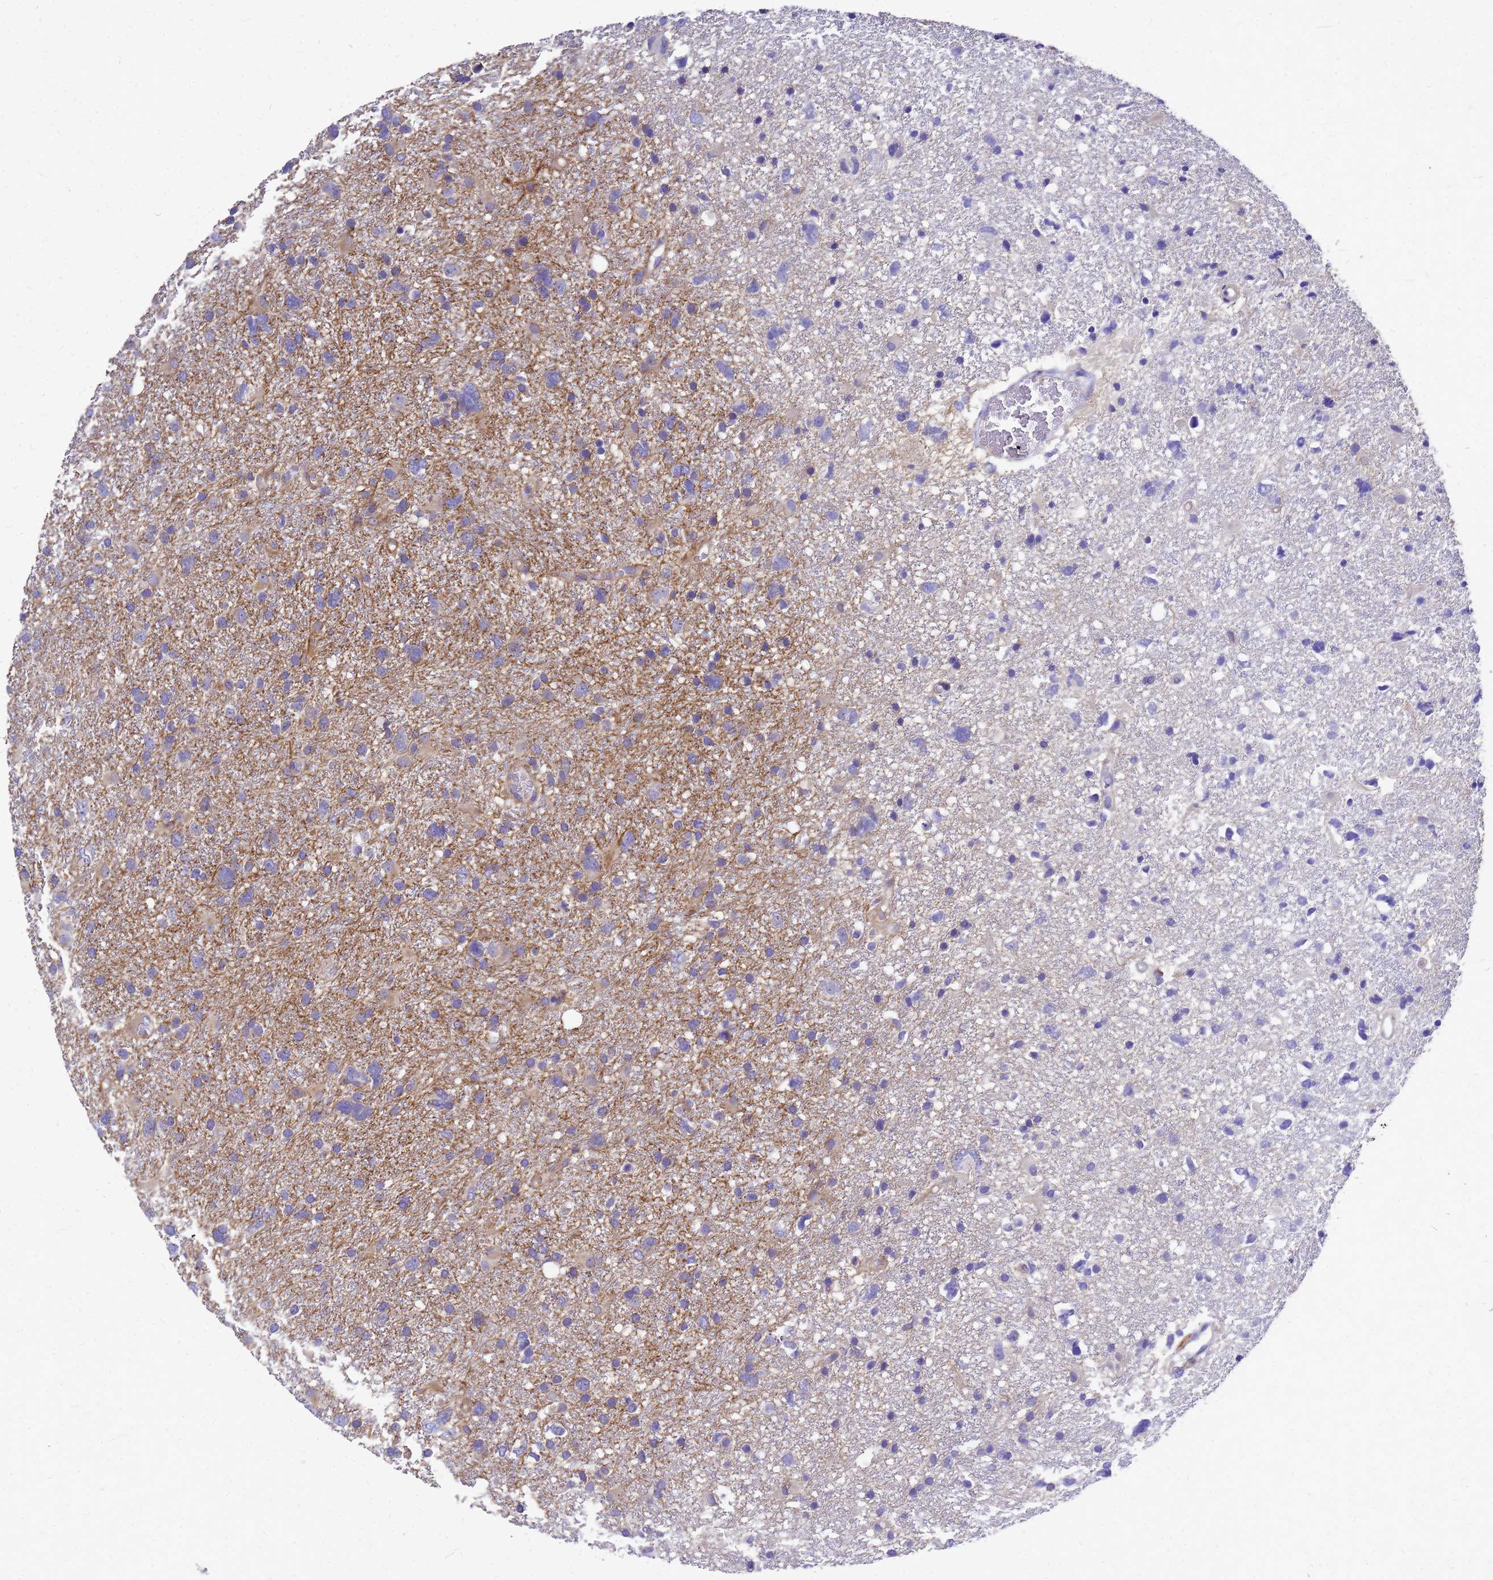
{"staining": {"intensity": "moderate", "quantity": "<25%", "location": "cytoplasmic/membranous"}, "tissue": "glioma", "cell_type": "Tumor cells", "image_type": "cancer", "snomed": [{"axis": "morphology", "description": "Glioma, malignant, High grade"}, {"axis": "topography", "description": "Brain"}], "caption": "A photomicrograph of human glioma stained for a protein reveals moderate cytoplasmic/membranous brown staining in tumor cells.", "gene": "FBXW5", "patient": {"sex": "male", "age": 61}}